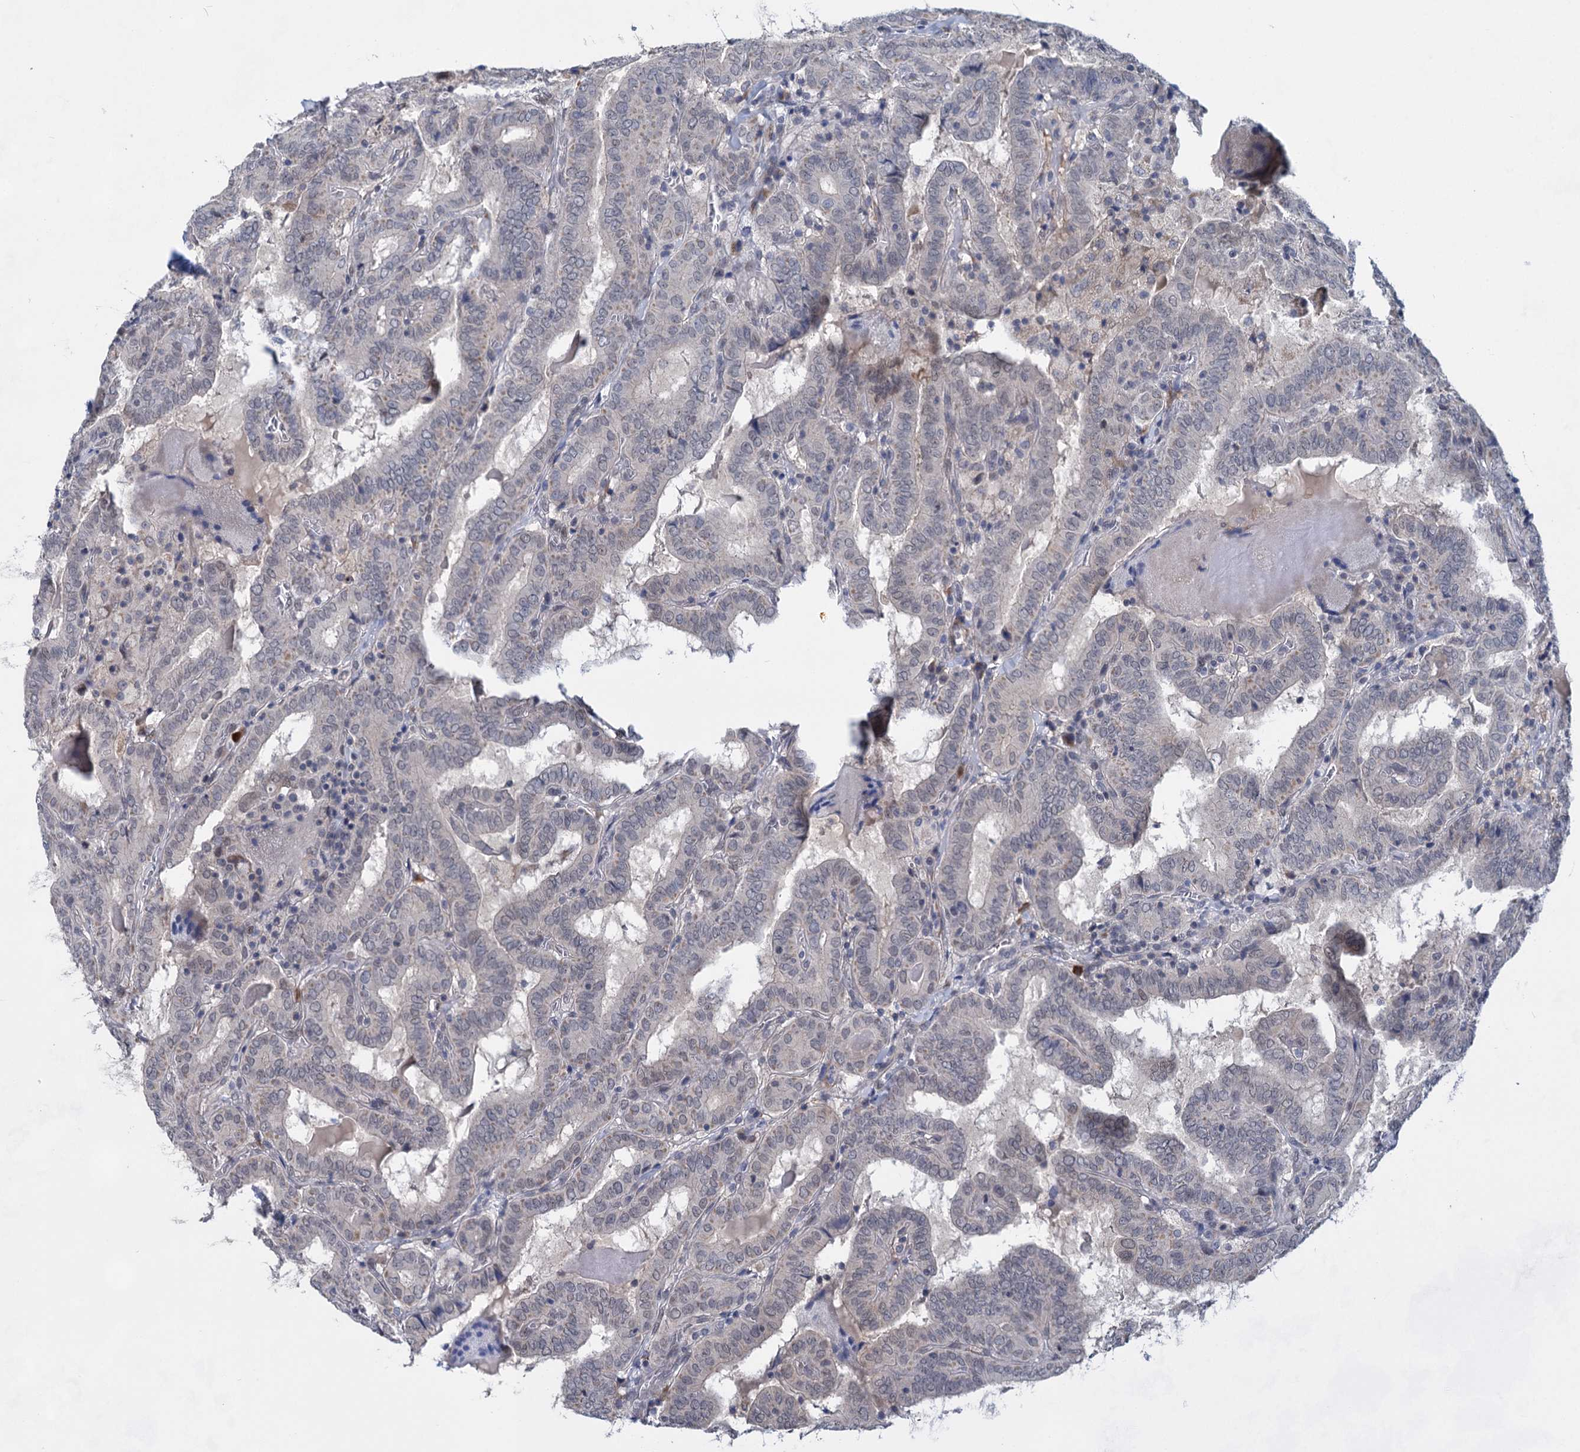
{"staining": {"intensity": "weak", "quantity": "<25%", "location": "nuclear"}, "tissue": "thyroid cancer", "cell_type": "Tumor cells", "image_type": "cancer", "snomed": [{"axis": "morphology", "description": "Papillary adenocarcinoma, NOS"}, {"axis": "topography", "description": "Thyroid gland"}], "caption": "Photomicrograph shows no significant protein expression in tumor cells of thyroid cancer. (Stains: DAB (3,3'-diaminobenzidine) immunohistochemistry (IHC) with hematoxylin counter stain, Microscopy: brightfield microscopy at high magnification).", "gene": "TTC17", "patient": {"sex": "female", "age": 72}}